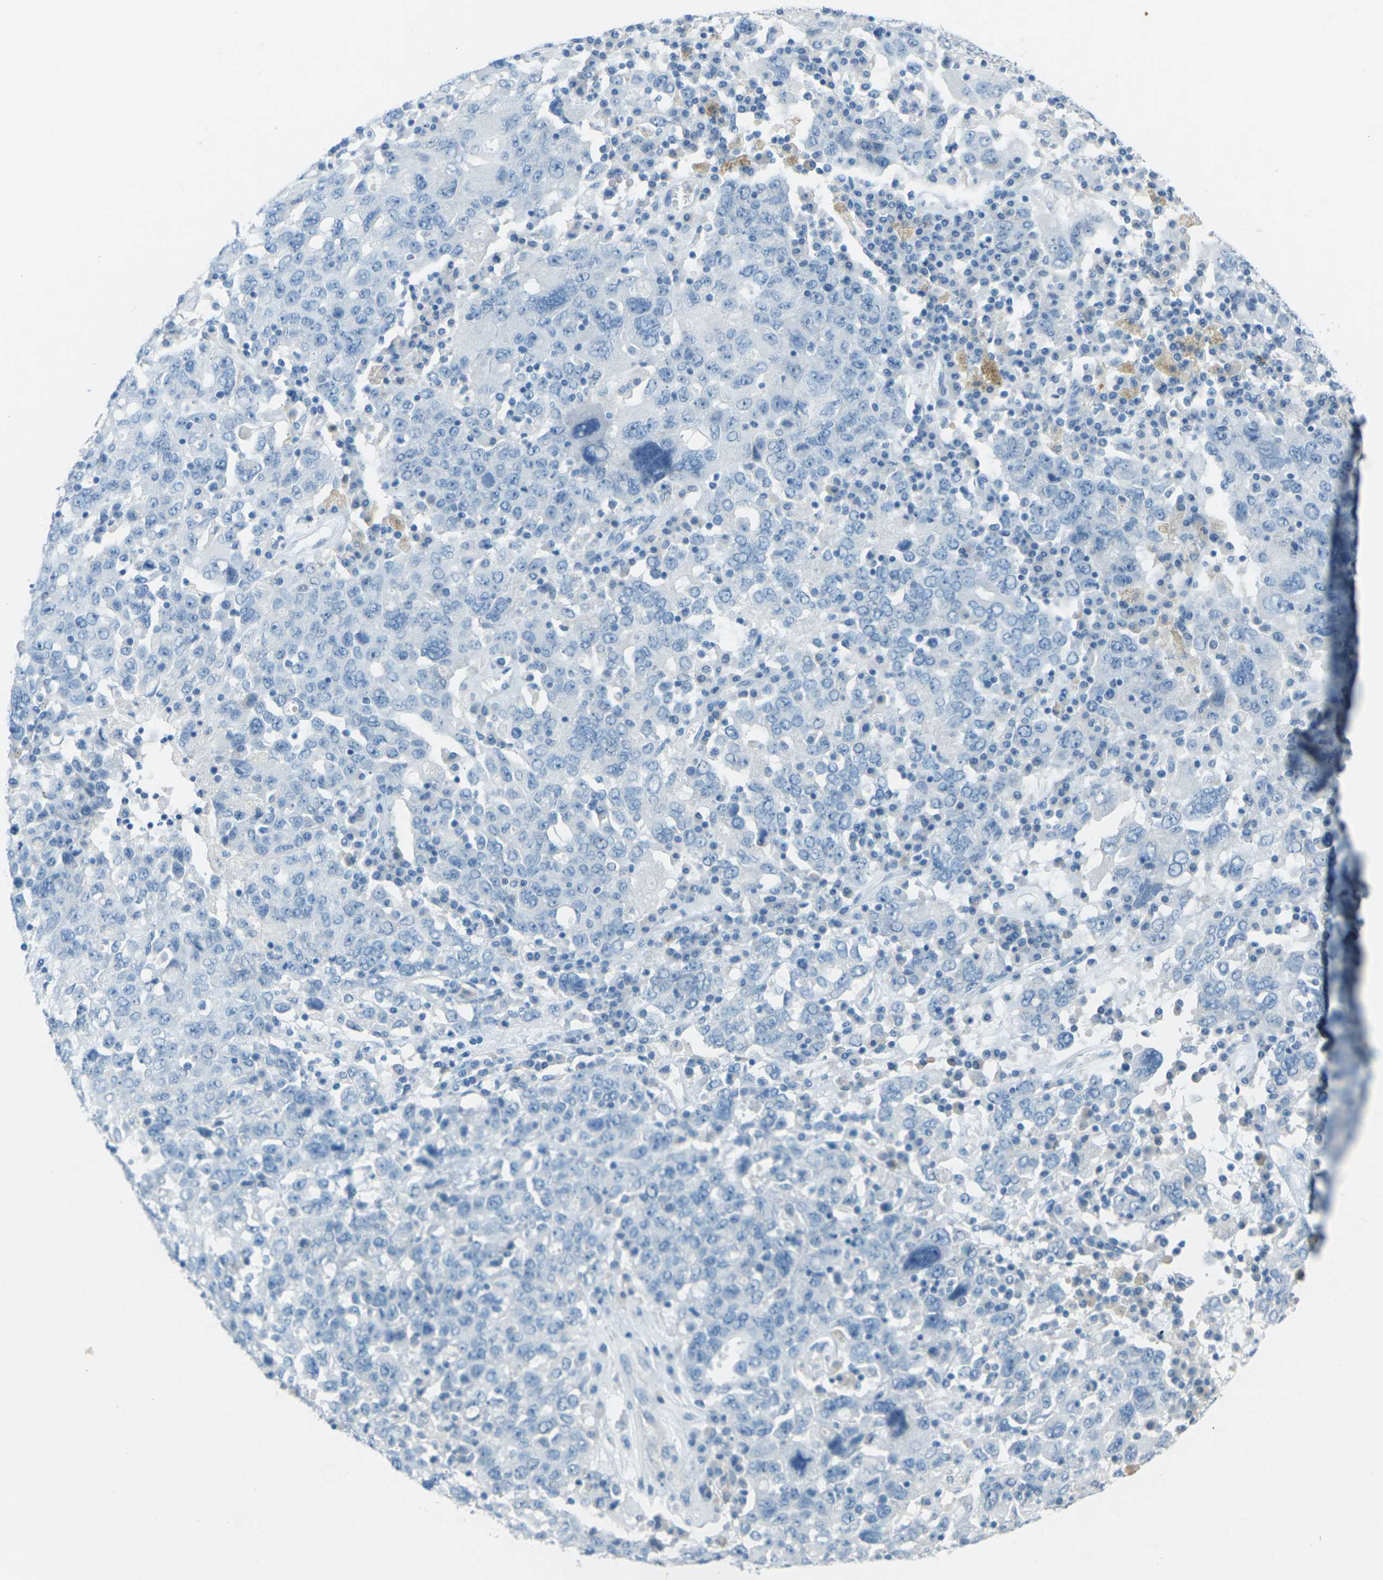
{"staining": {"intensity": "negative", "quantity": "none", "location": "none"}, "tissue": "ovarian cancer", "cell_type": "Tumor cells", "image_type": "cancer", "snomed": [{"axis": "morphology", "description": "Carcinoma, endometroid"}, {"axis": "topography", "description": "Ovary"}], "caption": "A high-resolution image shows IHC staining of ovarian cancer (endometroid carcinoma), which displays no significant expression in tumor cells.", "gene": "CDH16", "patient": {"sex": "female", "age": 62}}